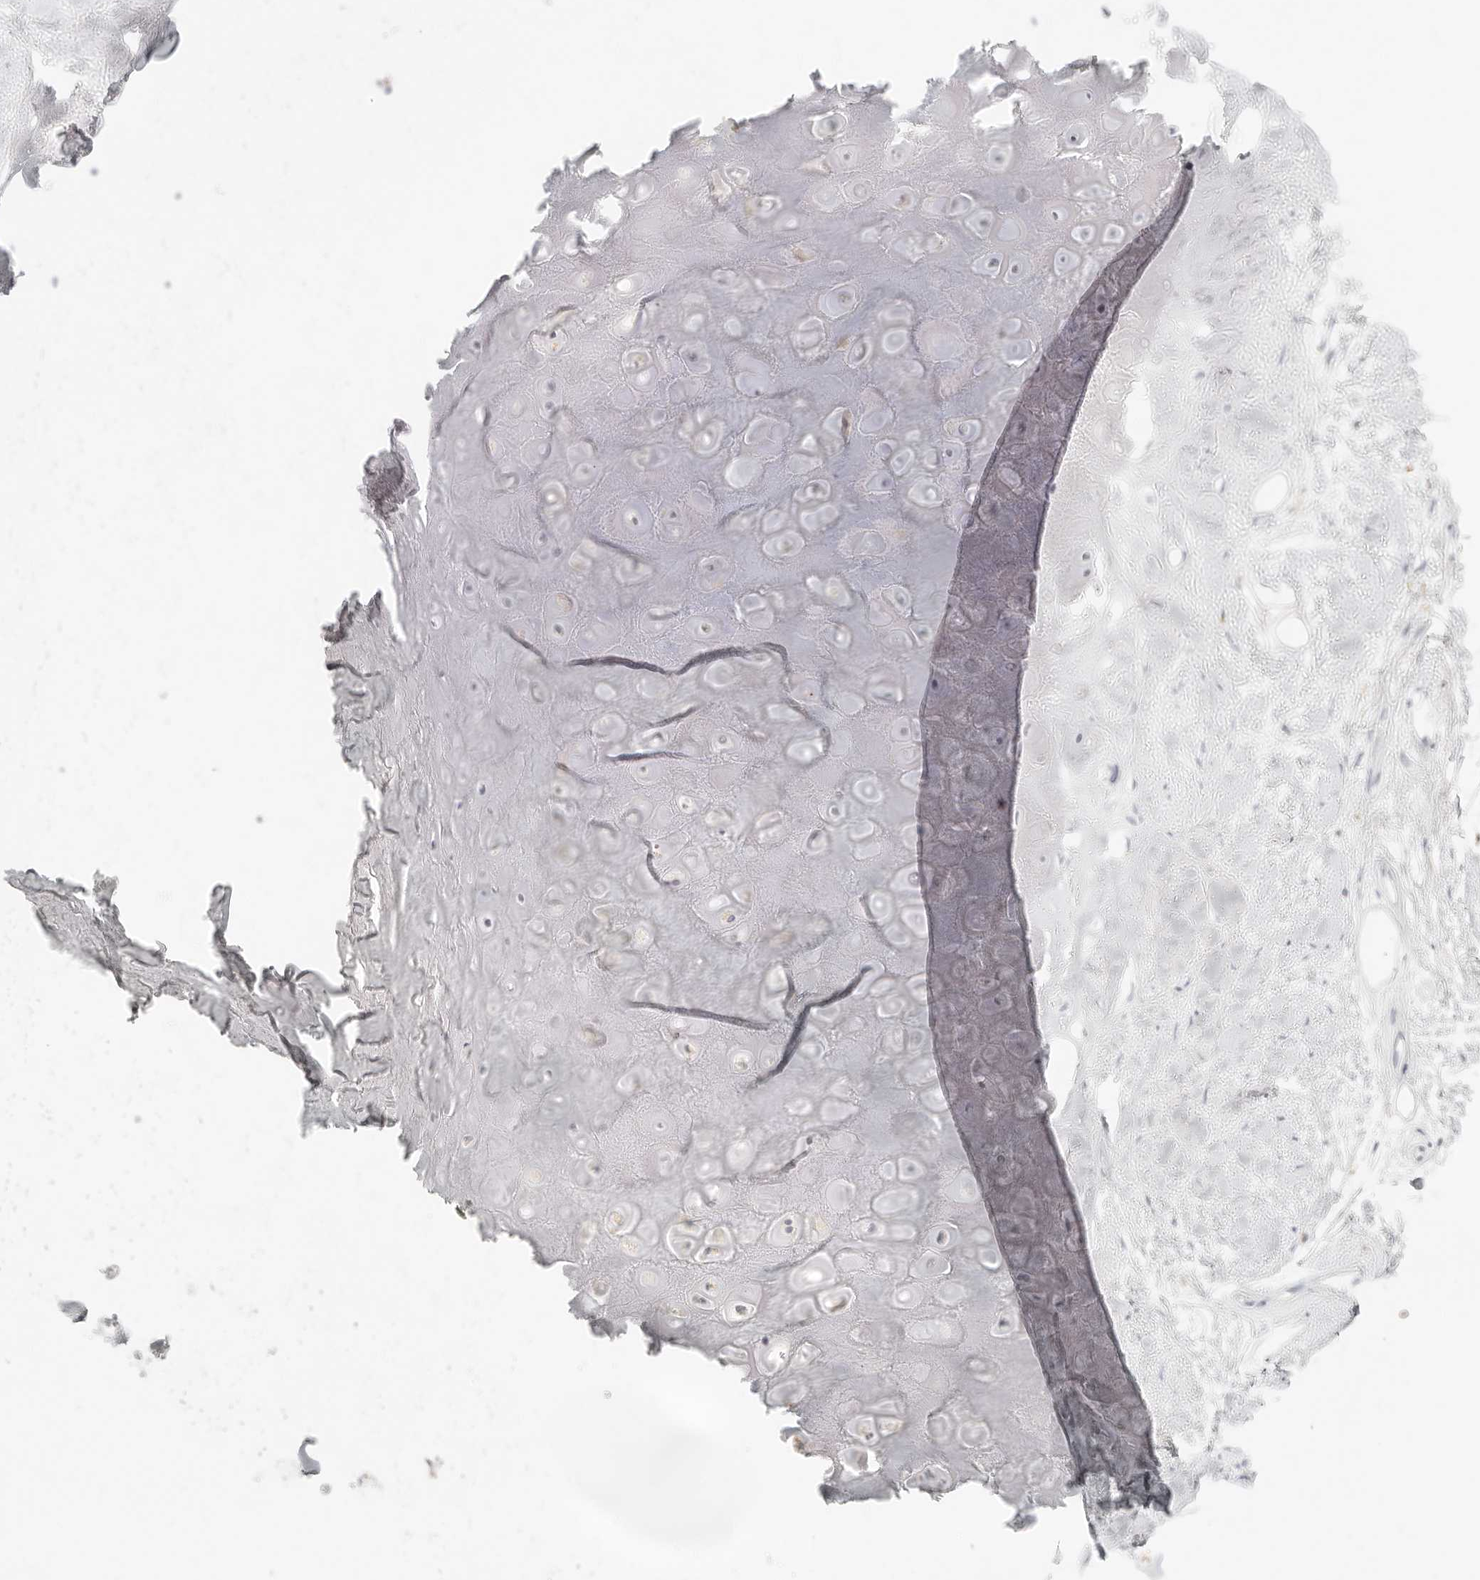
{"staining": {"intensity": "negative", "quantity": "none", "location": "none"}, "tissue": "adipose tissue", "cell_type": "Adipocytes", "image_type": "normal", "snomed": [{"axis": "morphology", "description": "Normal tissue, NOS"}, {"axis": "morphology", "description": "Basal cell carcinoma"}, {"axis": "topography", "description": "Skin"}], "caption": "Image shows no protein staining in adipocytes of unremarkable adipose tissue. Nuclei are stained in blue.", "gene": "RNASET2", "patient": {"sex": "female", "age": 89}}